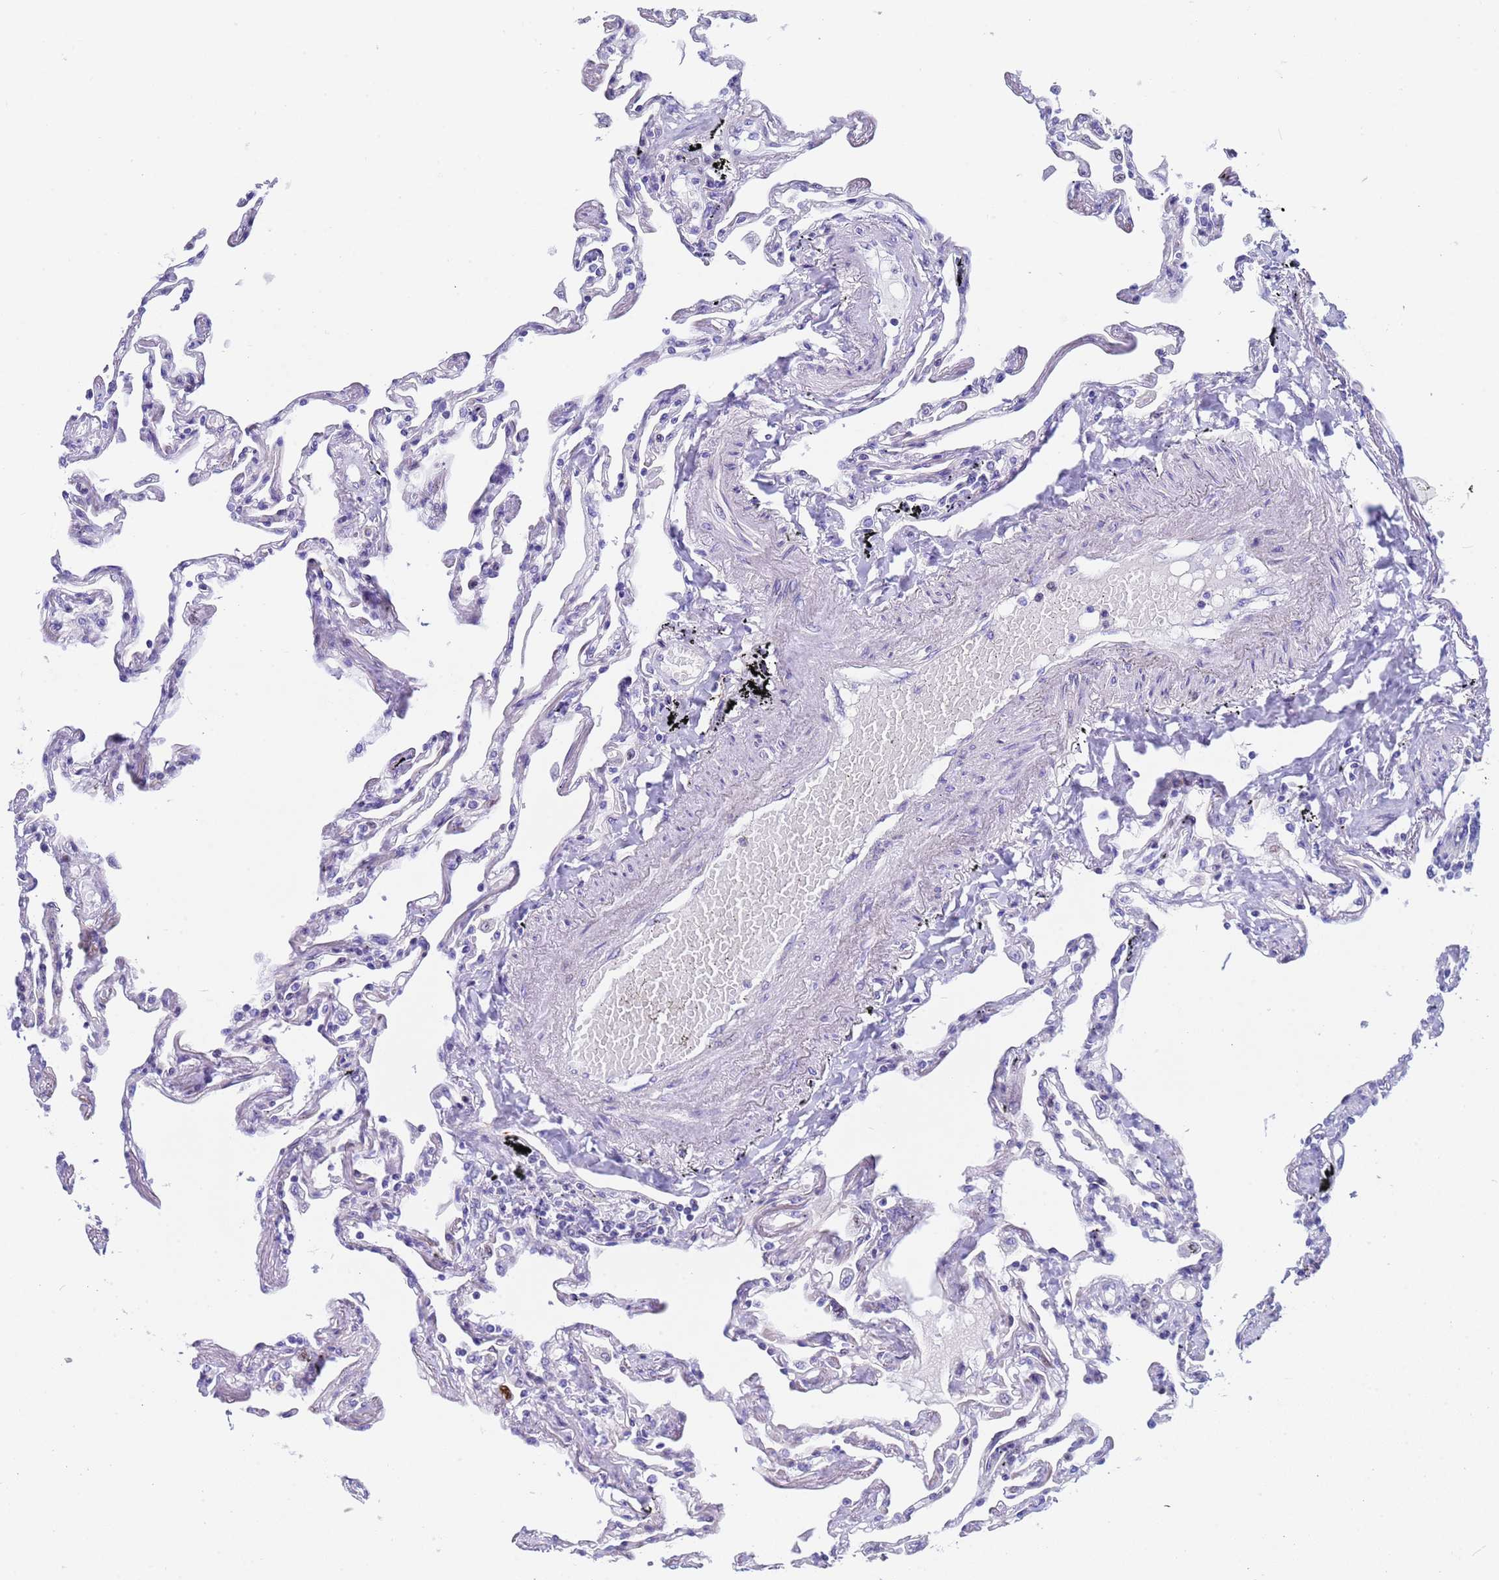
{"staining": {"intensity": "negative", "quantity": "none", "location": "none"}, "tissue": "lung", "cell_type": "Alveolar cells", "image_type": "normal", "snomed": [{"axis": "morphology", "description": "Normal tissue, NOS"}, {"axis": "topography", "description": "Lung"}], "caption": "A high-resolution image shows immunohistochemistry (IHC) staining of normal lung, which reveals no significant expression in alveolar cells.", "gene": "POP5", "patient": {"sex": "female", "age": 67}}